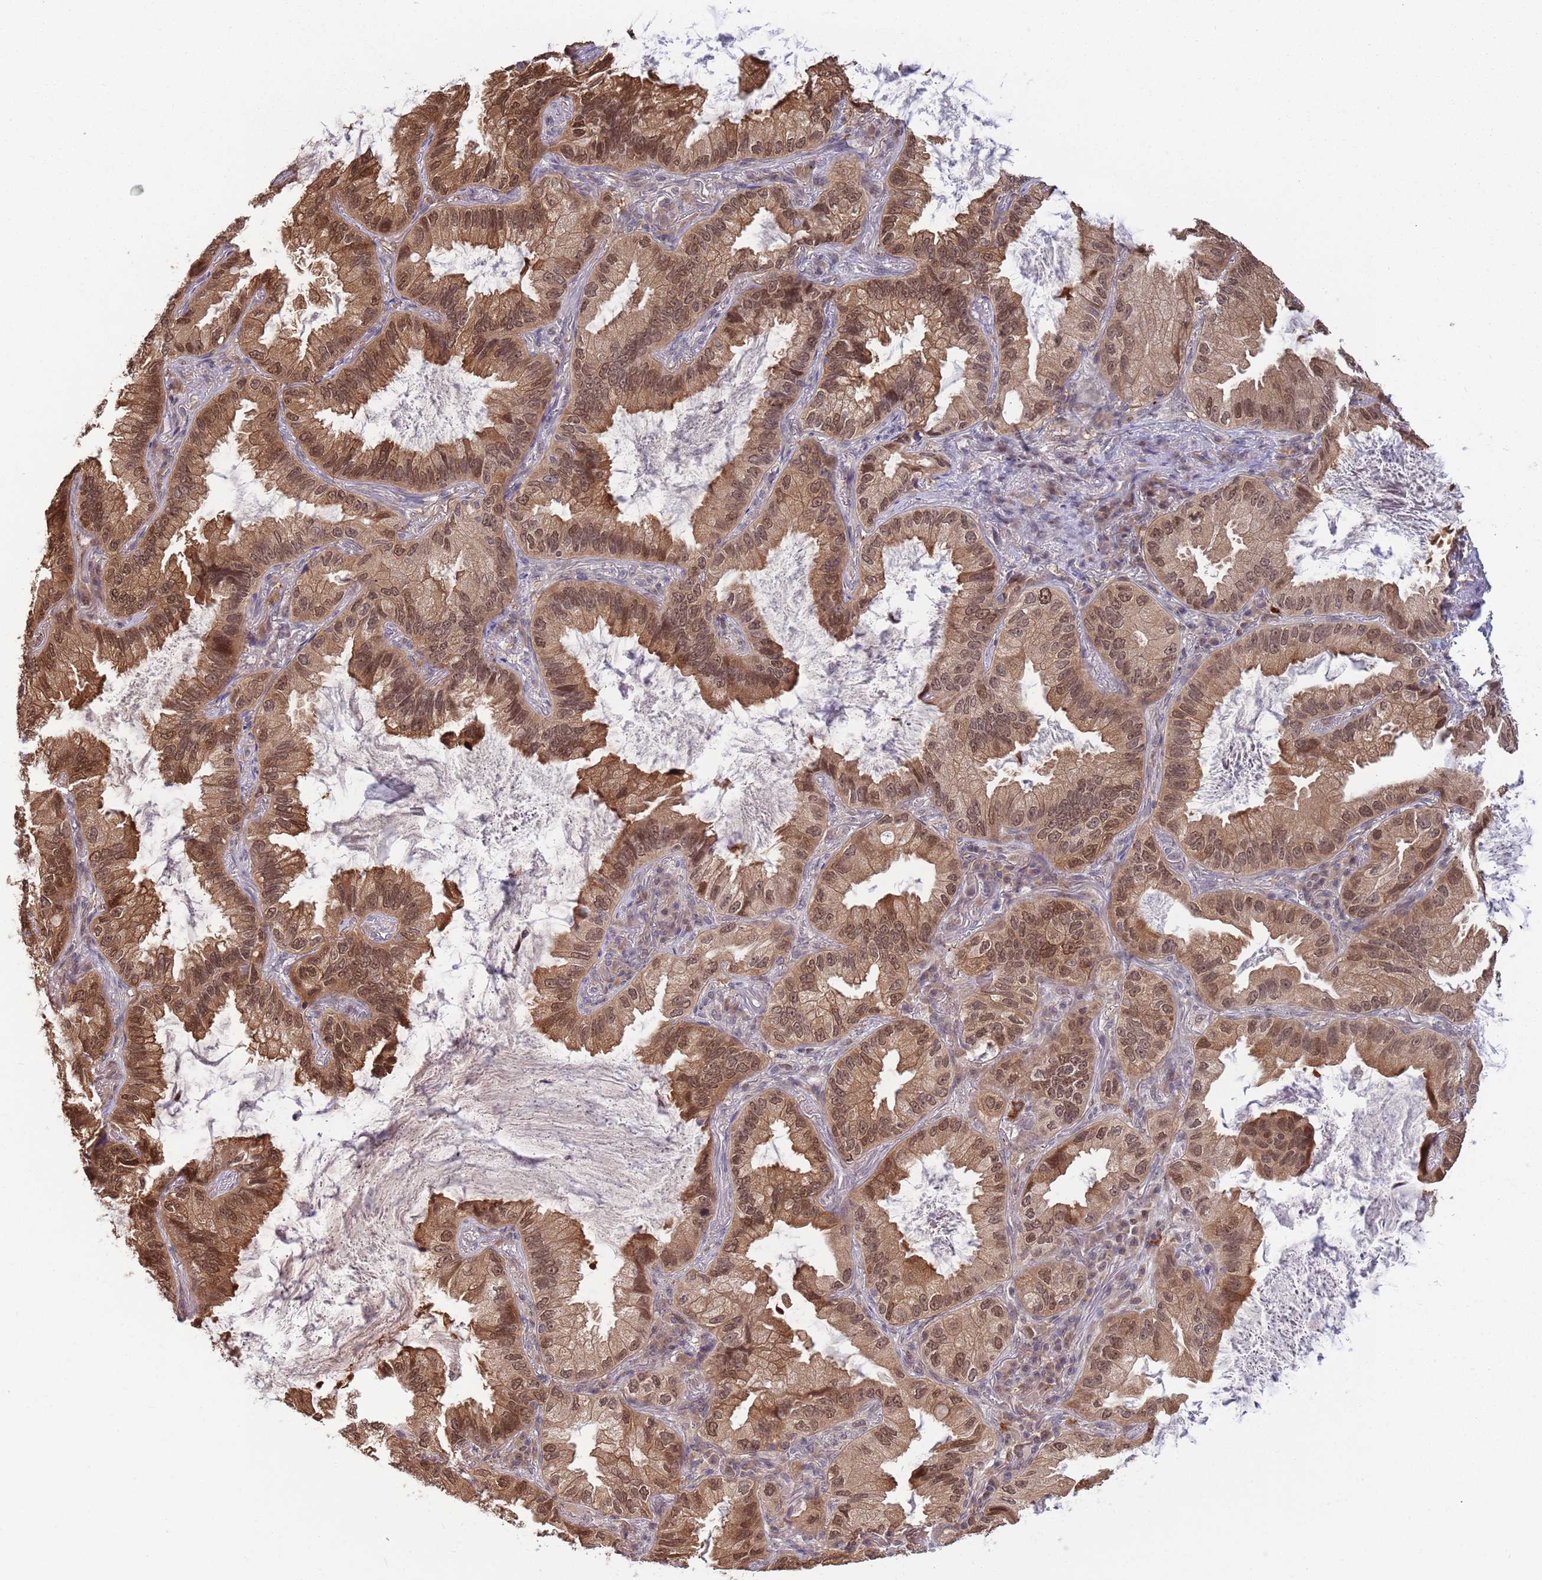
{"staining": {"intensity": "moderate", "quantity": ">75%", "location": "cytoplasmic/membranous,nuclear"}, "tissue": "lung cancer", "cell_type": "Tumor cells", "image_type": "cancer", "snomed": [{"axis": "morphology", "description": "Adenocarcinoma, NOS"}, {"axis": "topography", "description": "Lung"}], "caption": "An IHC photomicrograph of tumor tissue is shown. Protein staining in brown shows moderate cytoplasmic/membranous and nuclear positivity in lung cancer within tumor cells.", "gene": "SALL1", "patient": {"sex": "female", "age": 69}}